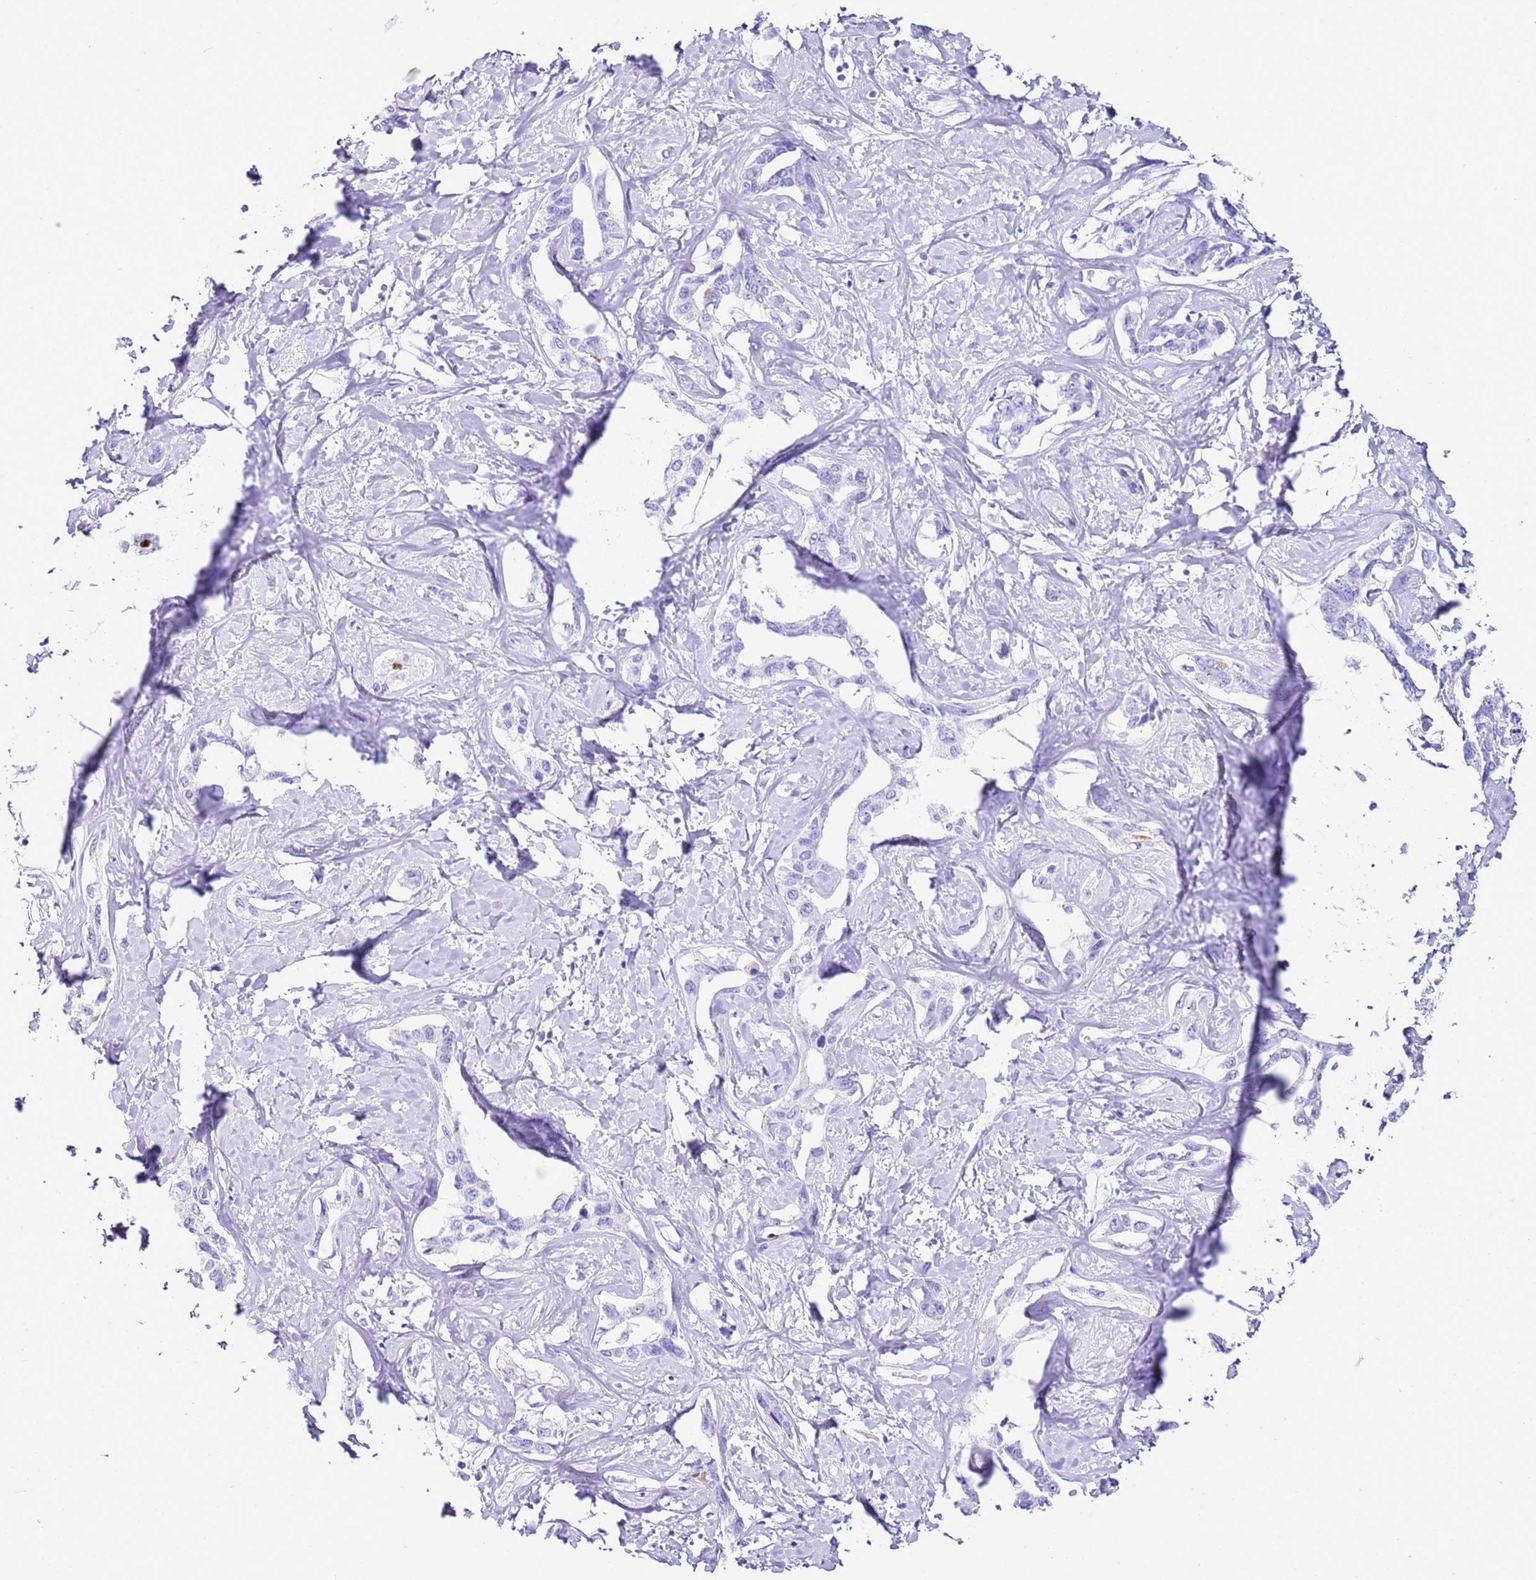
{"staining": {"intensity": "negative", "quantity": "none", "location": "none"}, "tissue": "liver cancer", "cell_type": "Tumor cells", "image_type": "cancer", "snomed": [{"axis": "morphology", "description": "Cholangiocarcinoma"}, {"axis": "topography", "description": "Liver"}], "caption": "High magnification brightfield microscopy of liver cholangiocarcinoma stained with DAB (brown) and counterstained with hematoxylin (blue): tumor cells show no significant expression.", "gene": "KCNC1", "patient": {"sex": "male", "age": 59}}